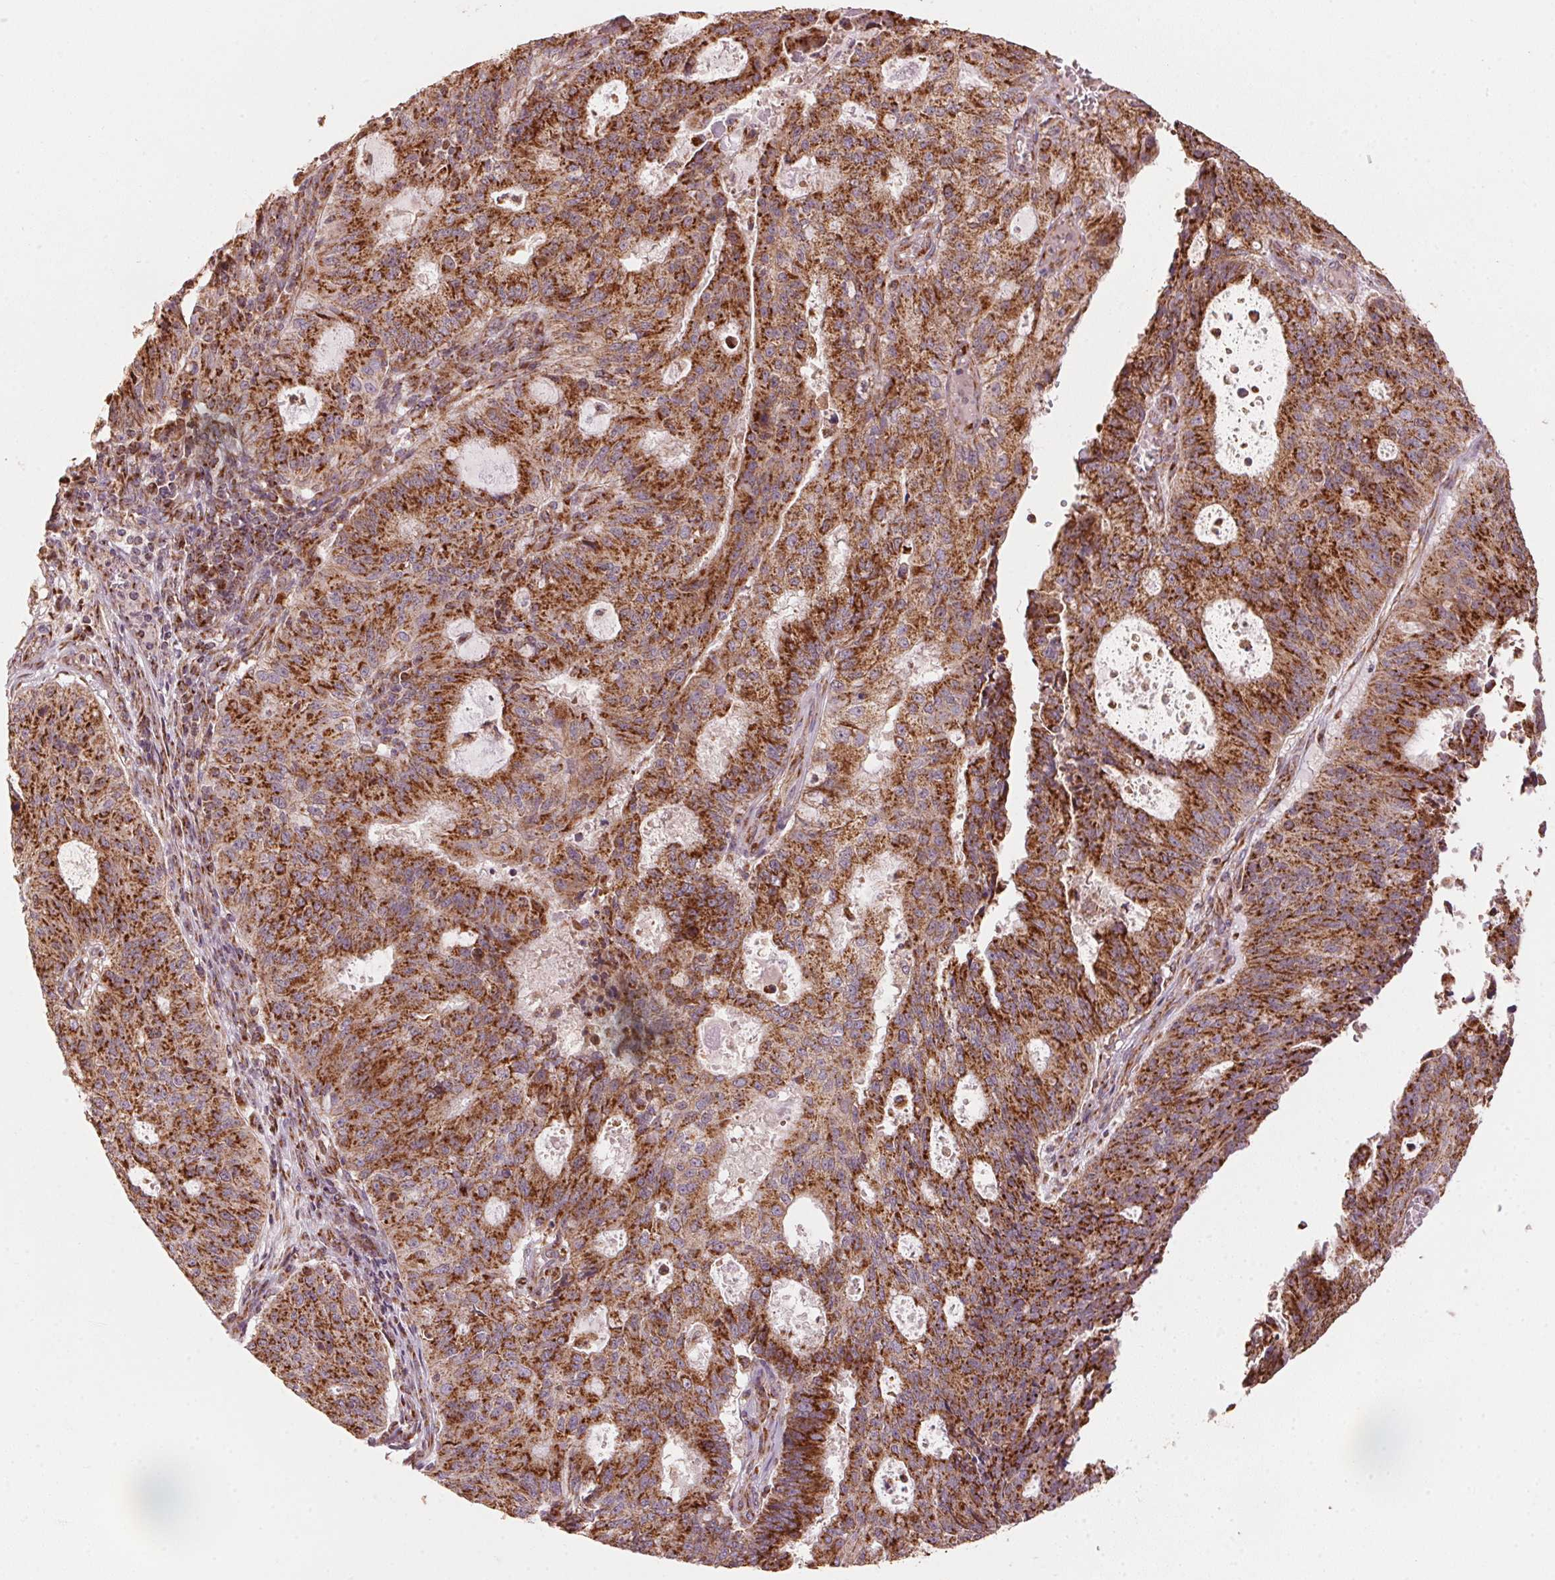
{"staining": {"intensity": "strong", "quantity": ">75%", "location": "cytoplasmic/membranous"}, "tissue": "endometrial cancer", "cell_type": "Tumor cells", "image_type": "cancer", "snomed": [{"axis": "morphology", "description": "Adenocarcinoma, NOS"}, {"axis": "topography", "description": "Endometrium"}], "caption": "Adenocarcinoma (endometrial) was stained to show a protein in brown. There is high levels of strong cytoplasmic/membranous expression in approximately >75% of tumor cells.", "gene": "TOMM70", "patient": {"sex": "female", "age": 82}}